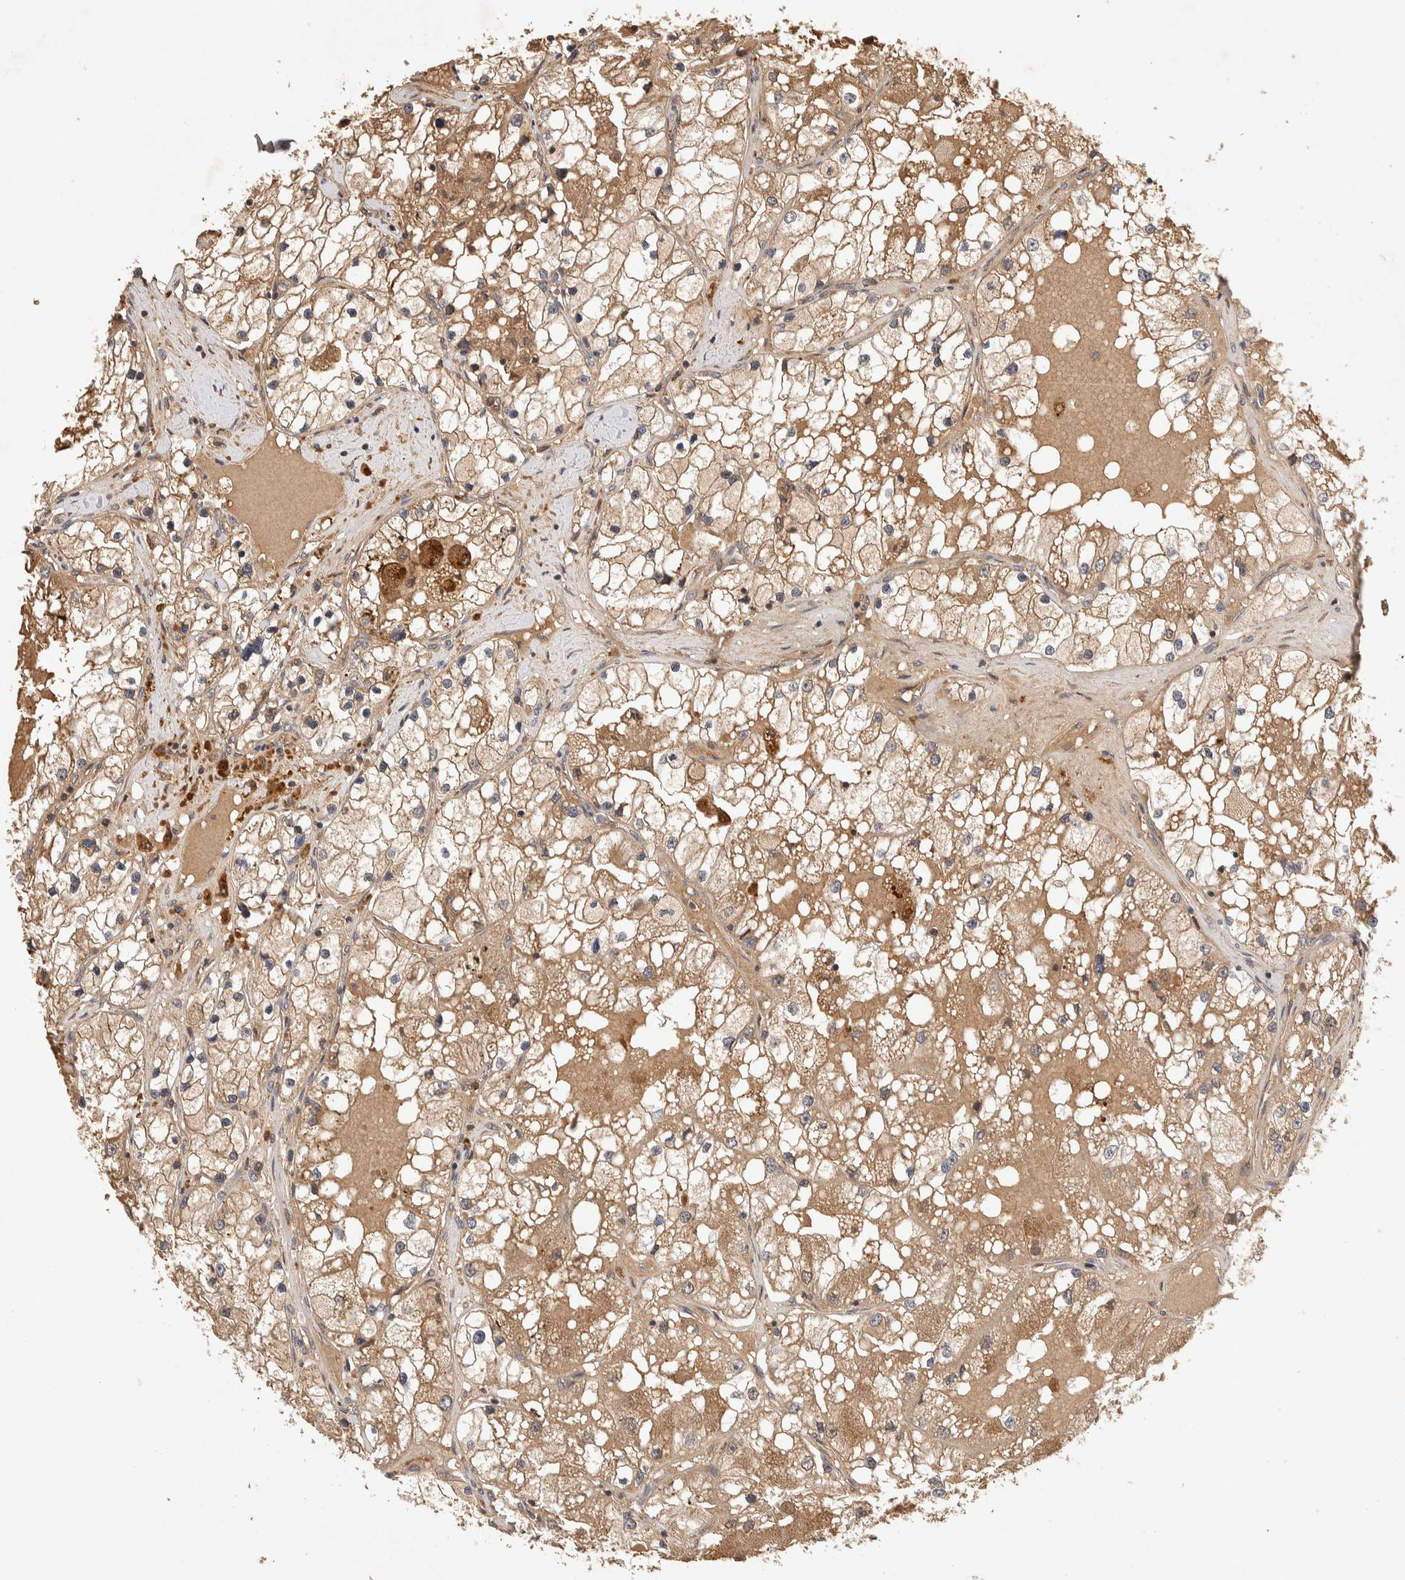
{"staining": {"intensity": "moderate", "quantity": ">75%", "location": "cytoplasmic/membranous"}, "tissue": "renal cancer", "cell_type": "Tumor cells", "image_type": "cancer", "snomed": [{"axis": "morphology", "description": "Adenocarcinoma, NOS"}, {"axis": "topography", "description": "Kidney"}], "caption": "Immunohistochemistry micrograph of human renal adenocarcinoma stained for a protein (brown), which shows medium levels of moderate cytoplasmic/membranous expression in approximately >75% of tumor cells.", "gene": "NSMAF", "patient": {"sex": "male", "age": 68}}